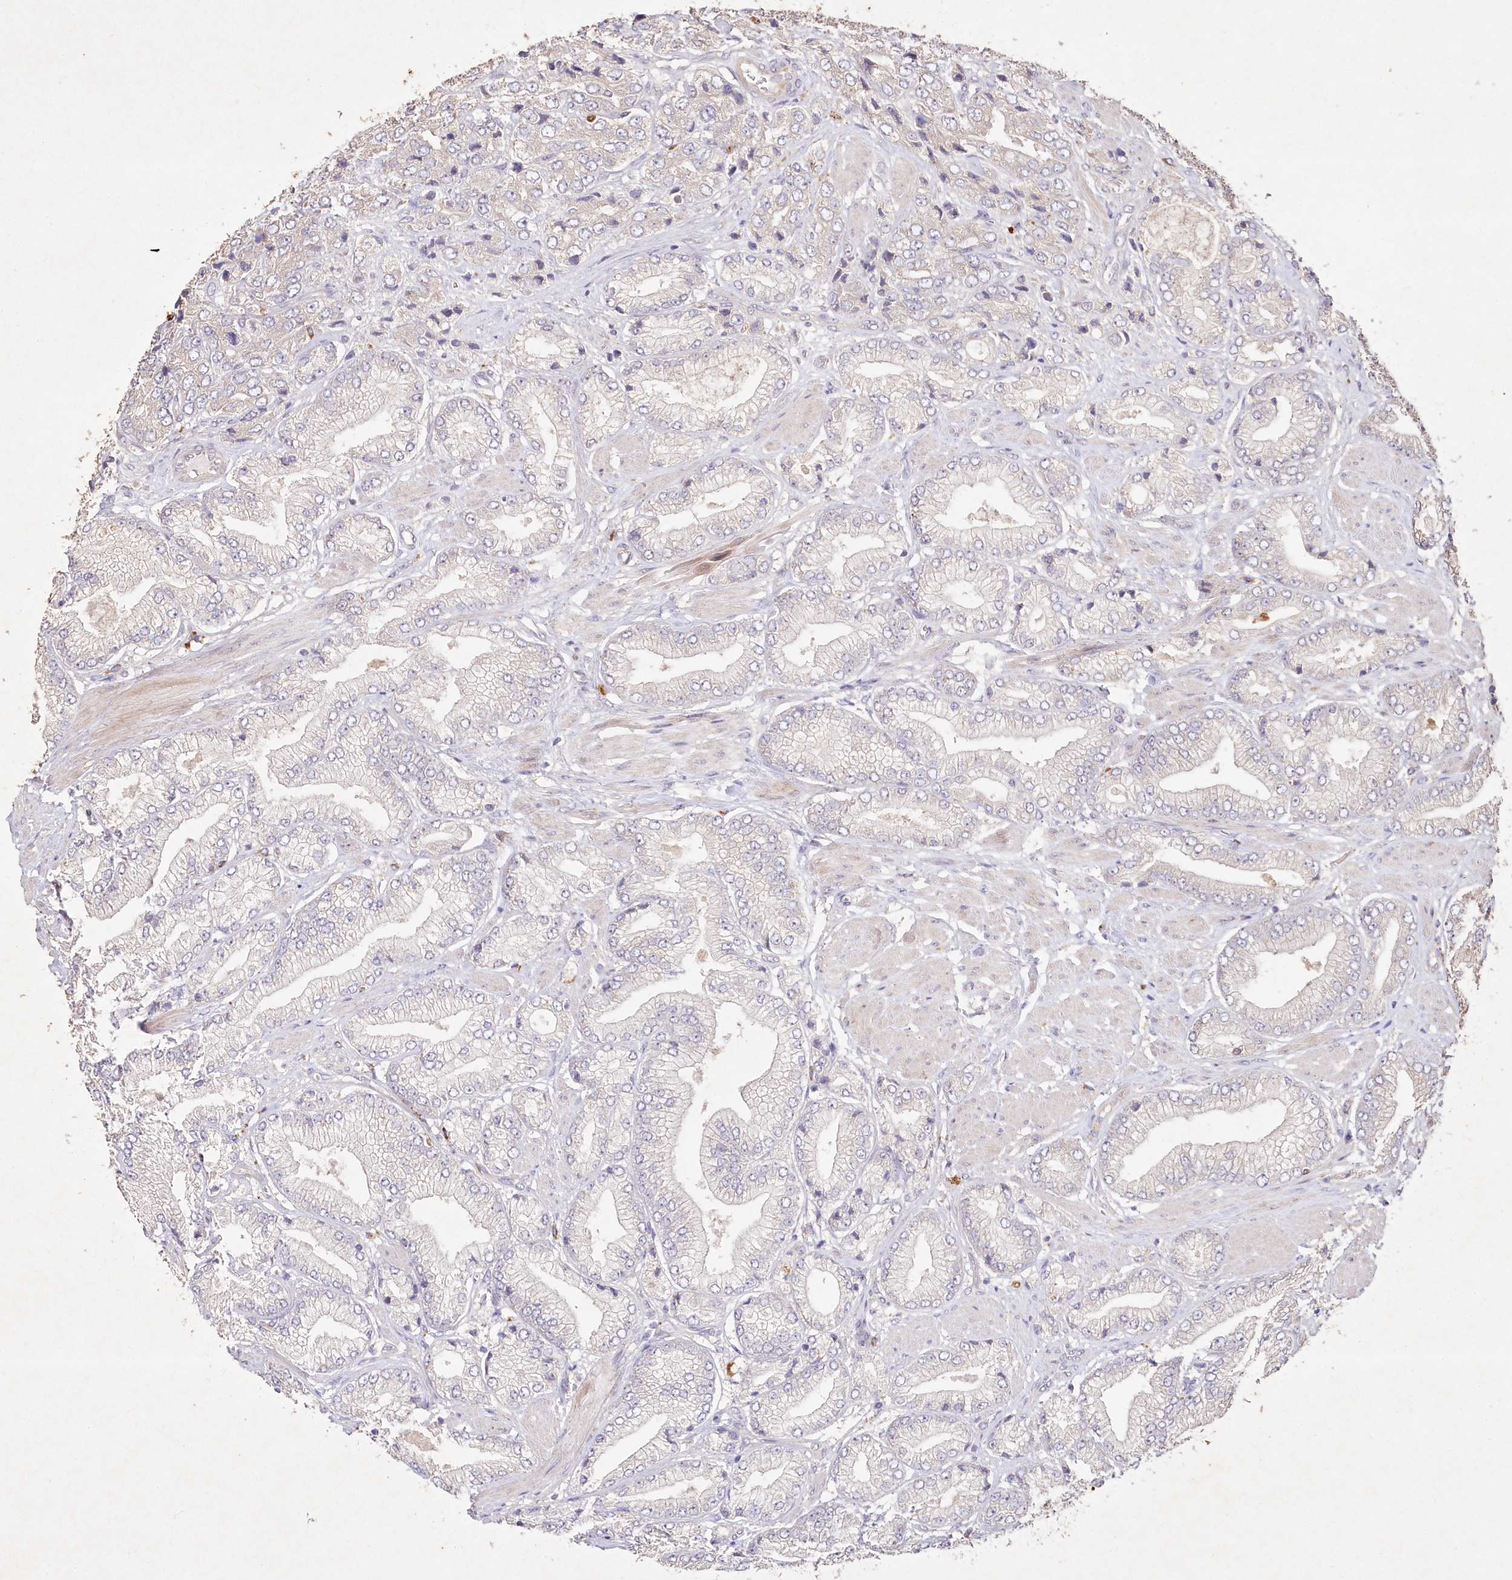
{"staining": {"intensity": "negative", "quantity": "none", "location": "none"}, "tissue": "prostate cancer", "cell_type": "Tumor cells", "image_type": "cancer", "snomed": [{"axis": "morphology", "description": "Adenocarcinoma, High grade"}, {"axis": "topography", "description": "Prostate"}], "caption": "This is a photomicrograph of immunohistochemistry (IHC) staining of adenocarcinoma (high-grade) (prostate), which shows no expression in tumor cells.", "gene": "IRAK1BP1", "patient": {"sex": "male", "age": 50}}